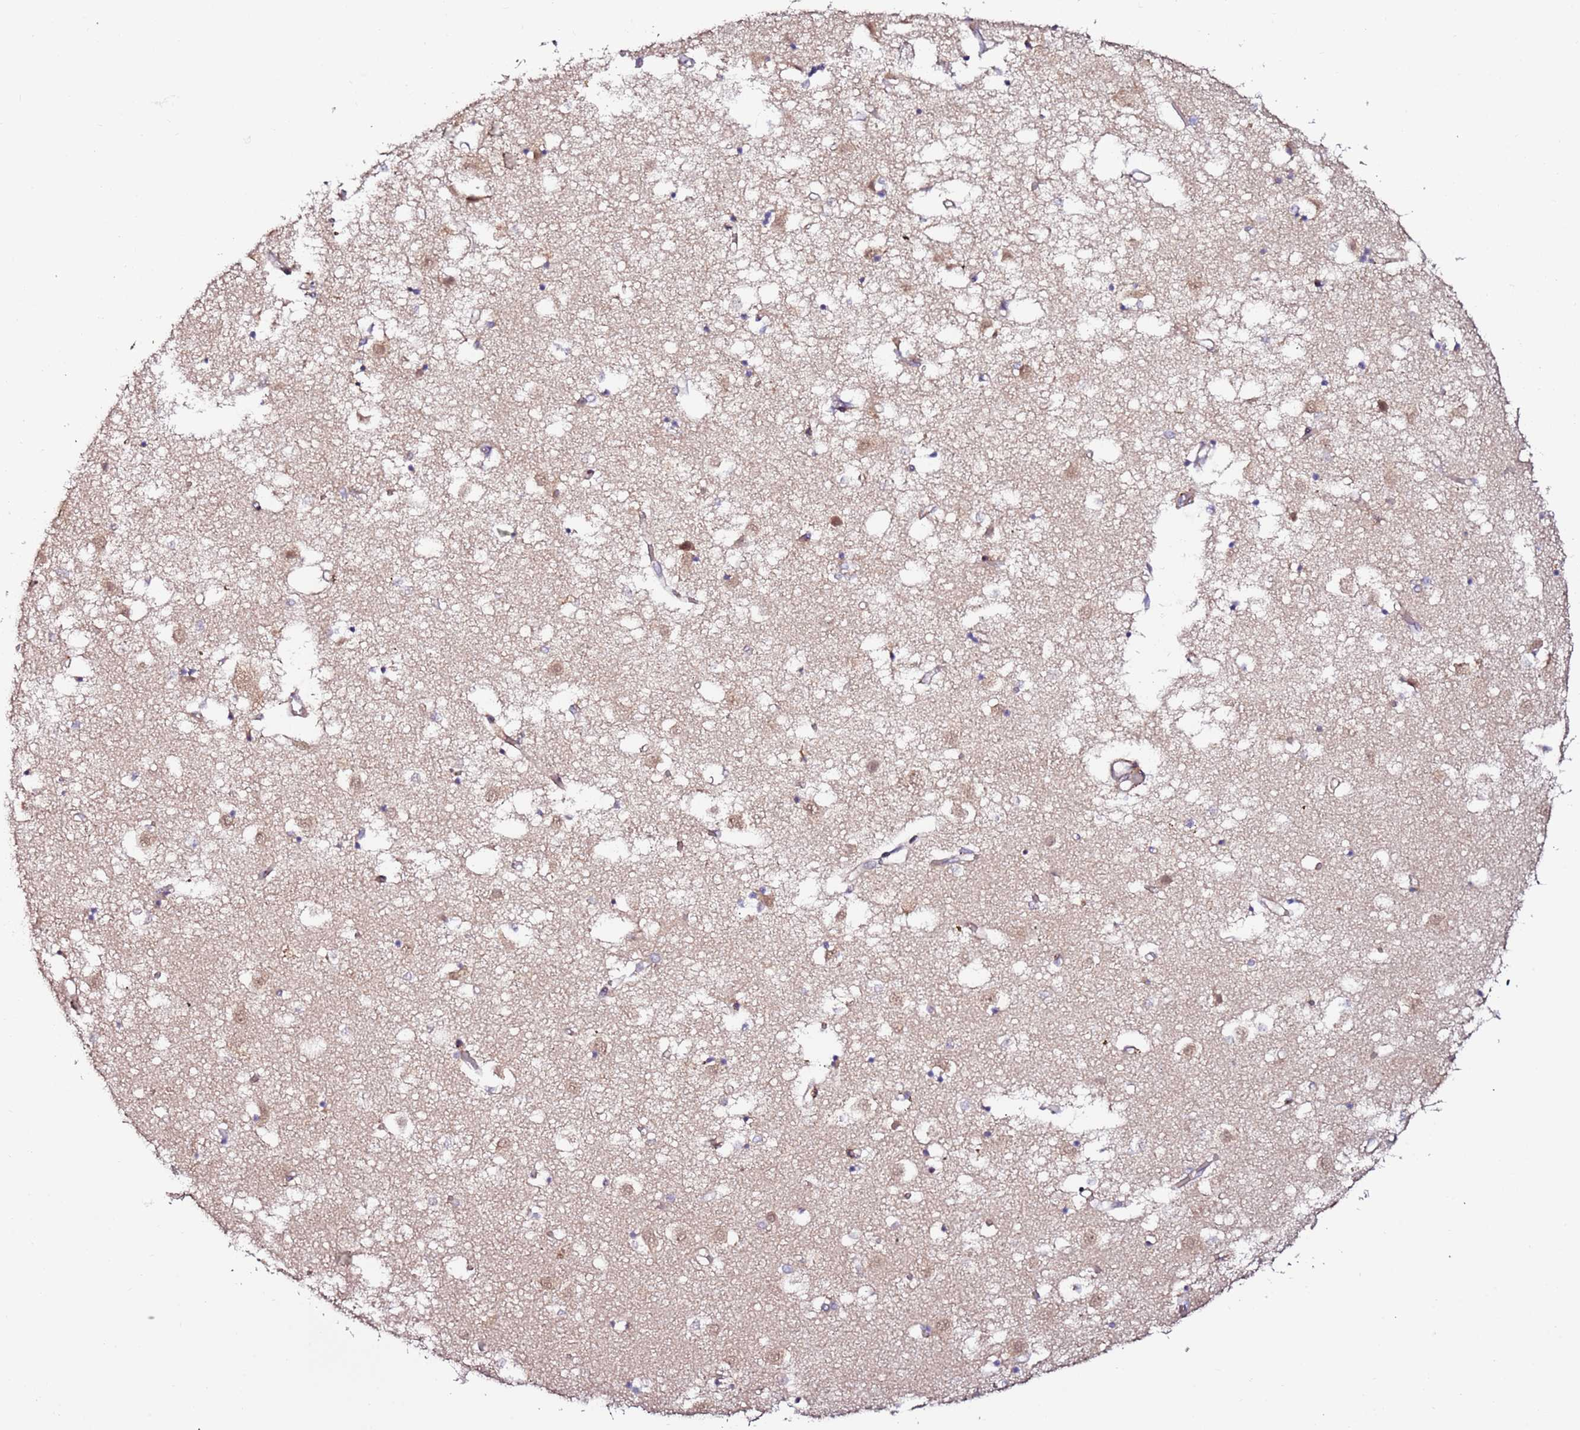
{"staining": {"intensity": "weak", "quantity": "25%-75%", "location": "cytoplasmic/membranous"}, "tissue": "caudate", "cell_type": "Glial cells", "image_type": "normal", "snomed": [{"axis": "morphology", "description": "Normal tissue, NOS"}, {"axis": "topography", "description": "Lateral ventricle wall"}], "caption": "Immunohistochemical staining of benign caudate exhibits low levels of weak cytoplasmic/membranous staining in approximately 25%-75% of glial cells. Using DAB (3,3'-diaminobenzidine) (brown) and hematoxylin (blue) stains, captured at high magnification using brightfield microscopy.", "gene": "HSD17B7", "patient": {"sex": "male", "age": 70}}